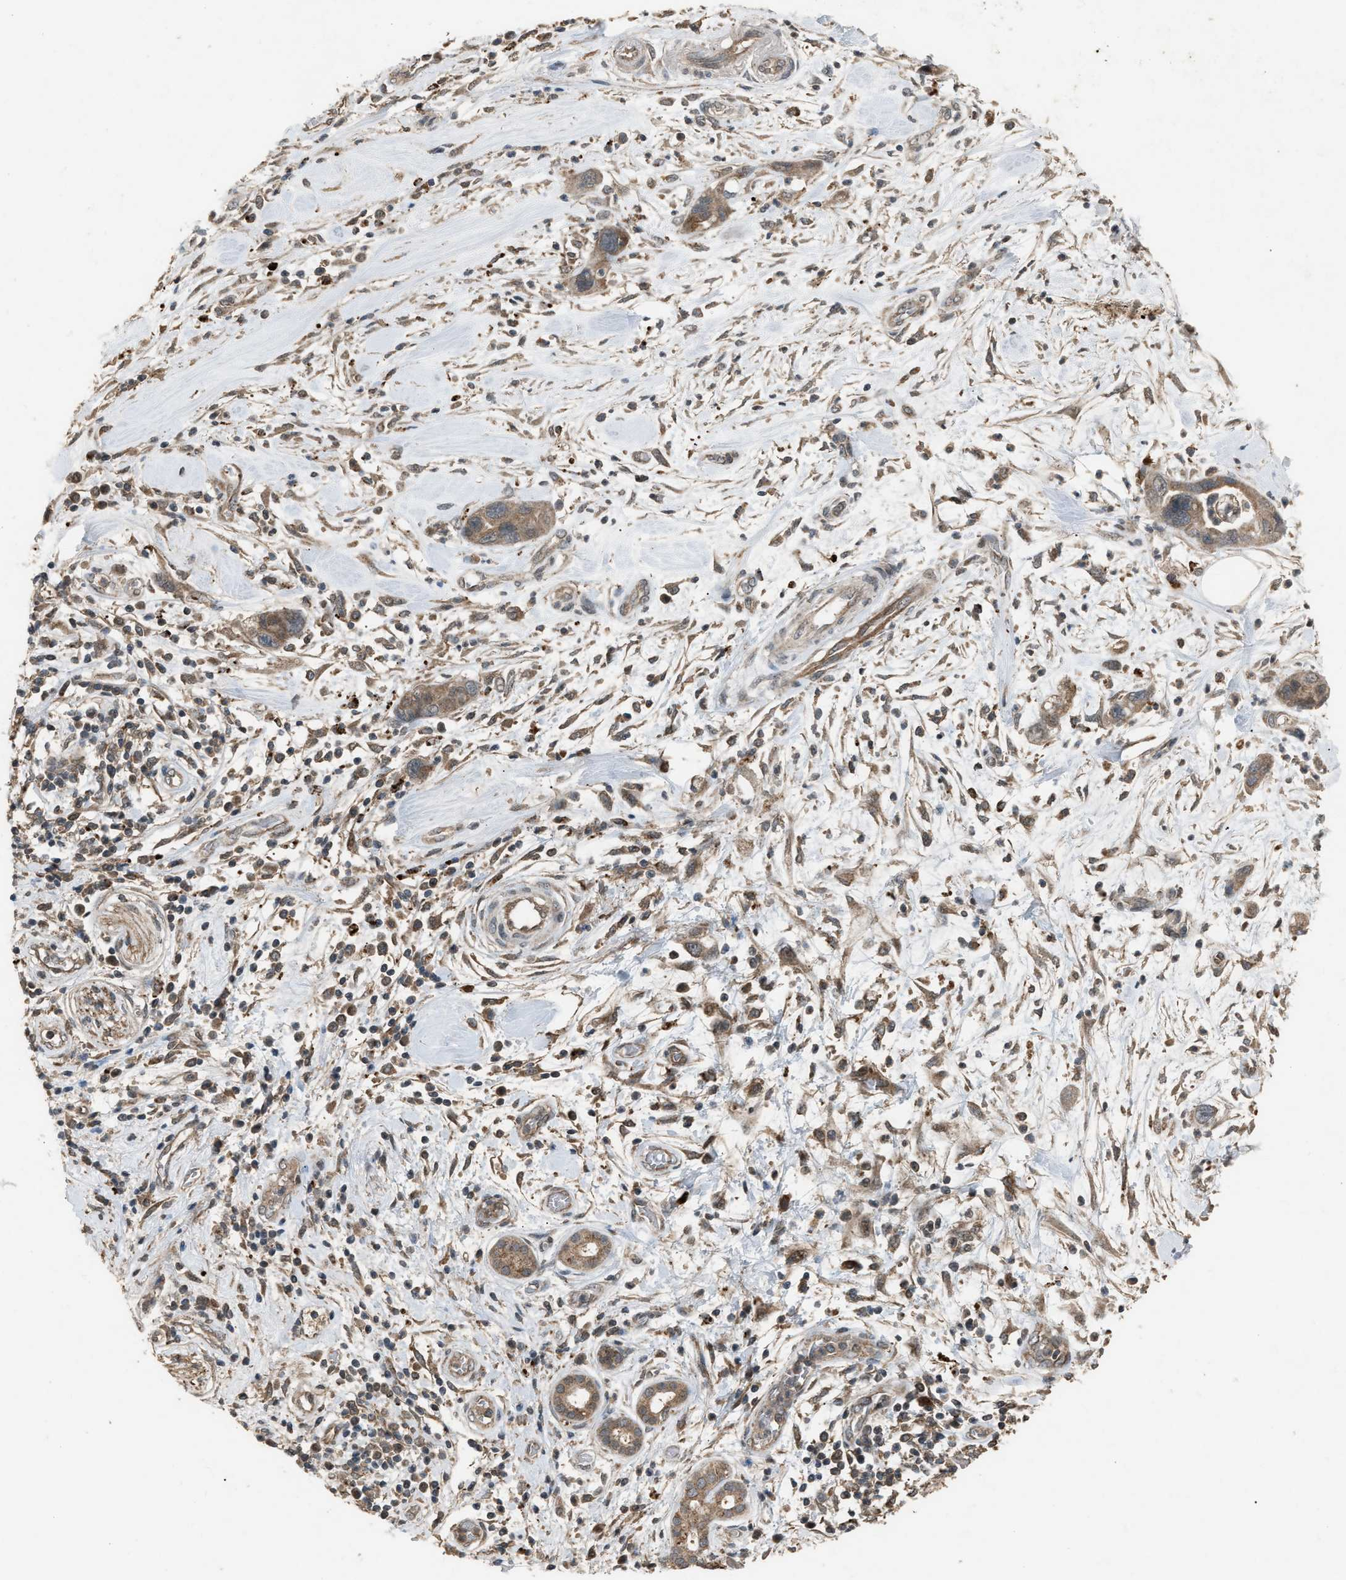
{"staining": {"intensity": "moderate", "quantity": ">75%", "location": "cytoplasmic/membranous"}, "tissue": "pancreatic cancer", "cell_type": "Tumor cells", "image_type": "cancer", "snomed": [{"axis": "morphology", "description": "Adenocarcinoma, NOS"}, {"axis": "topography", "description": "Pancreas"}], "caption": "Protein analysis of adenocarcinoma (pancreatic) tissue demonstrates moderate cytoplasmic/membranous positivity in about >75% of tumor cells.", "gene": "PSMD1", "patient": {"sex": "female", "age": 70}}